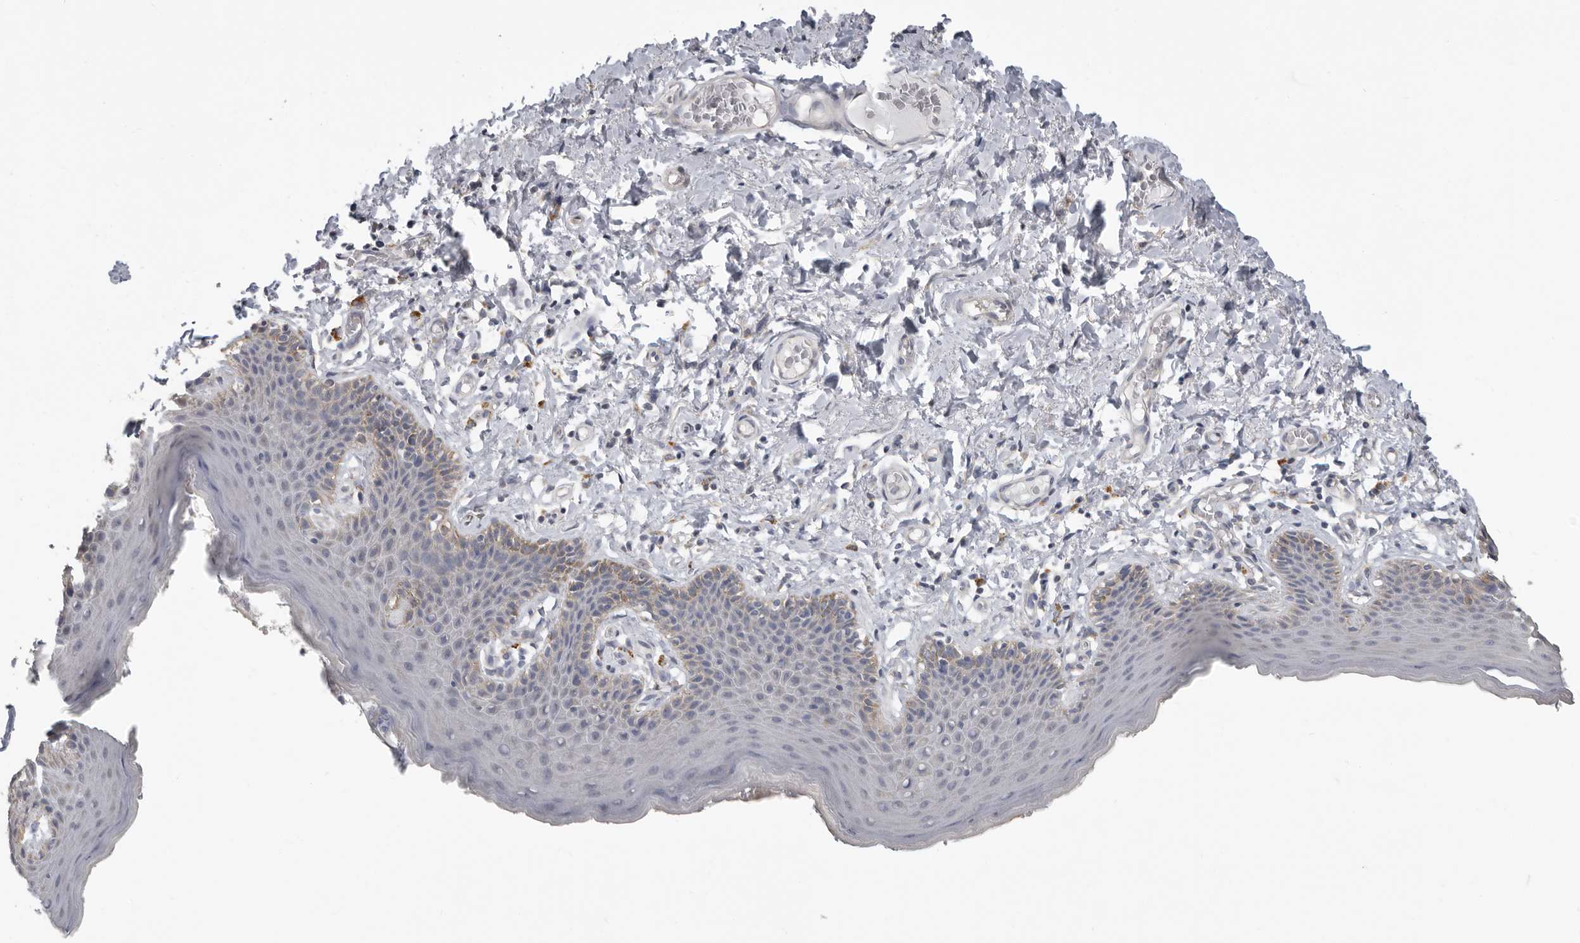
{"staining": {"intensity": "moderate", "quantity": "25%-75%", "location": "cytoplasmic/membranous"}, "tissue": "skin", "cell_type": "Epidermal cells", "image_type": "normal", "snomed": [{"axis": "morphology", "description": "Normal tissue, NOS"}, {"axis": "topography", "description": "Vulva"}], "caption": "An image of human skin stained for a protein displays moderate cytoplasmic/membranous brown staining in epidermal cells.", "gene": "UNK", "patient": {"sex": "female", "age": 66}}